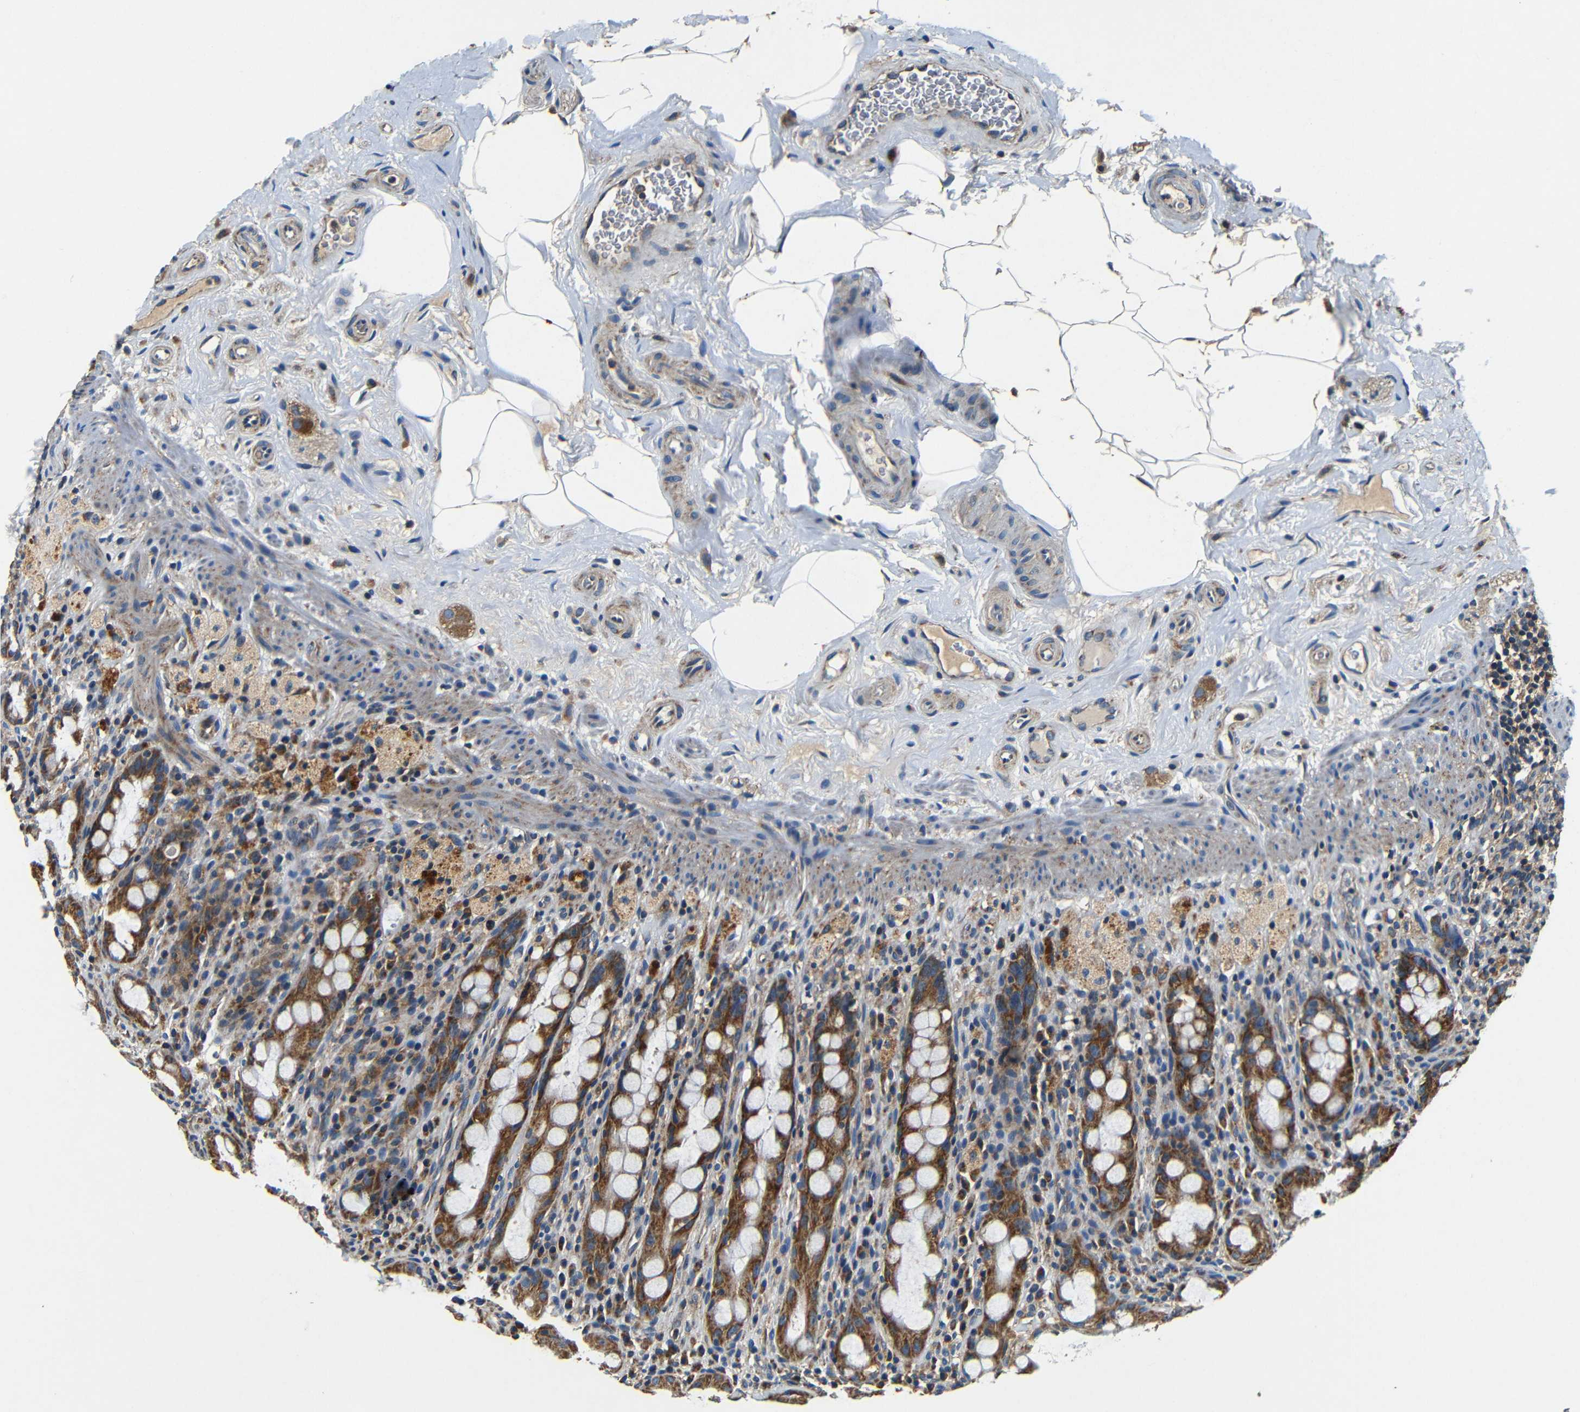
{"staining": {"intensity": "strong", "quantity": ">75%", "location": "cytoplasmic/membranous"}, "tissue": "rectum", "cell_type": "Glandular cells", "image_type": "normal", "snomed": [{"axis": "morphology", "description": "Normal tissue, NOS"}, {"axis": "topography", "description": "Rectum"}], "caption": "Rectum was stained to show a protein in brown. There is high levels of strong cytoplasmic/membranous positivity in approximately >75% of glandular cells. (brown staining indicates protein expression, while blue staining denotes nuclei).", "gene": "MTX1", "patient": {"sex": "male", "age": 44}}